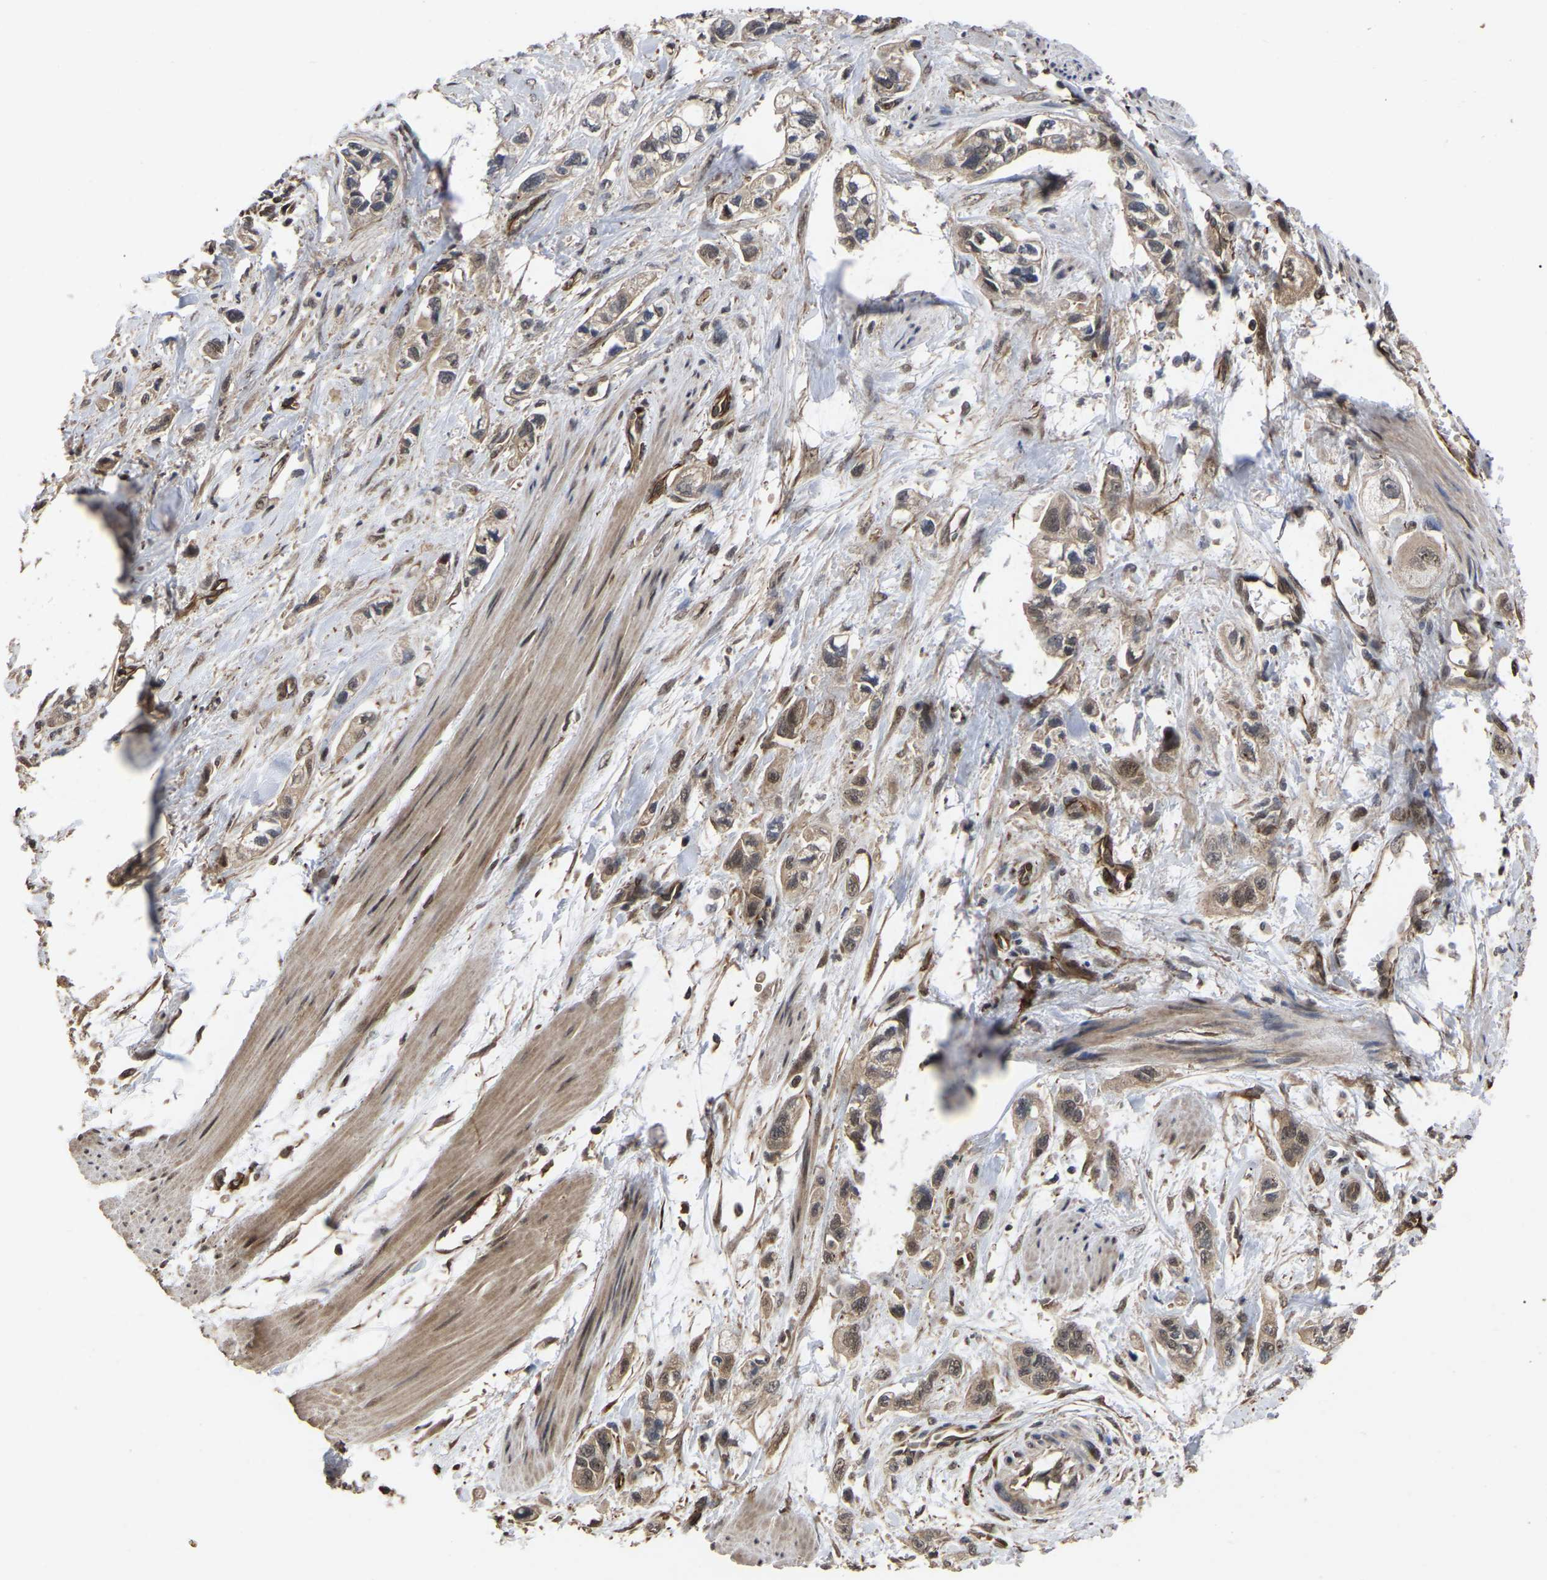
{"staining": {"intensity": "moderate", "quantity": ">75%", "location": "cytoplasmic/membranous"}, "tissue": "pancreatic cancer", "cell_type": "Tumor cells", "image_type": "cancer", "snomed": [{"axis": "morphology", "description": "Adenocarcinoma, NOS"}, {"axis": "topography", "description": "Pancreas"}], "caption": "The micrograph demonstrates immunohistochemical staining of pancreatic cancer (adenocarcinoma). There is moderate cytoplasmic/membranous expression is present in about >75% of tumor cells.", "gene": "FAM161B", "patient": {"sex": "male", "age": 74}}